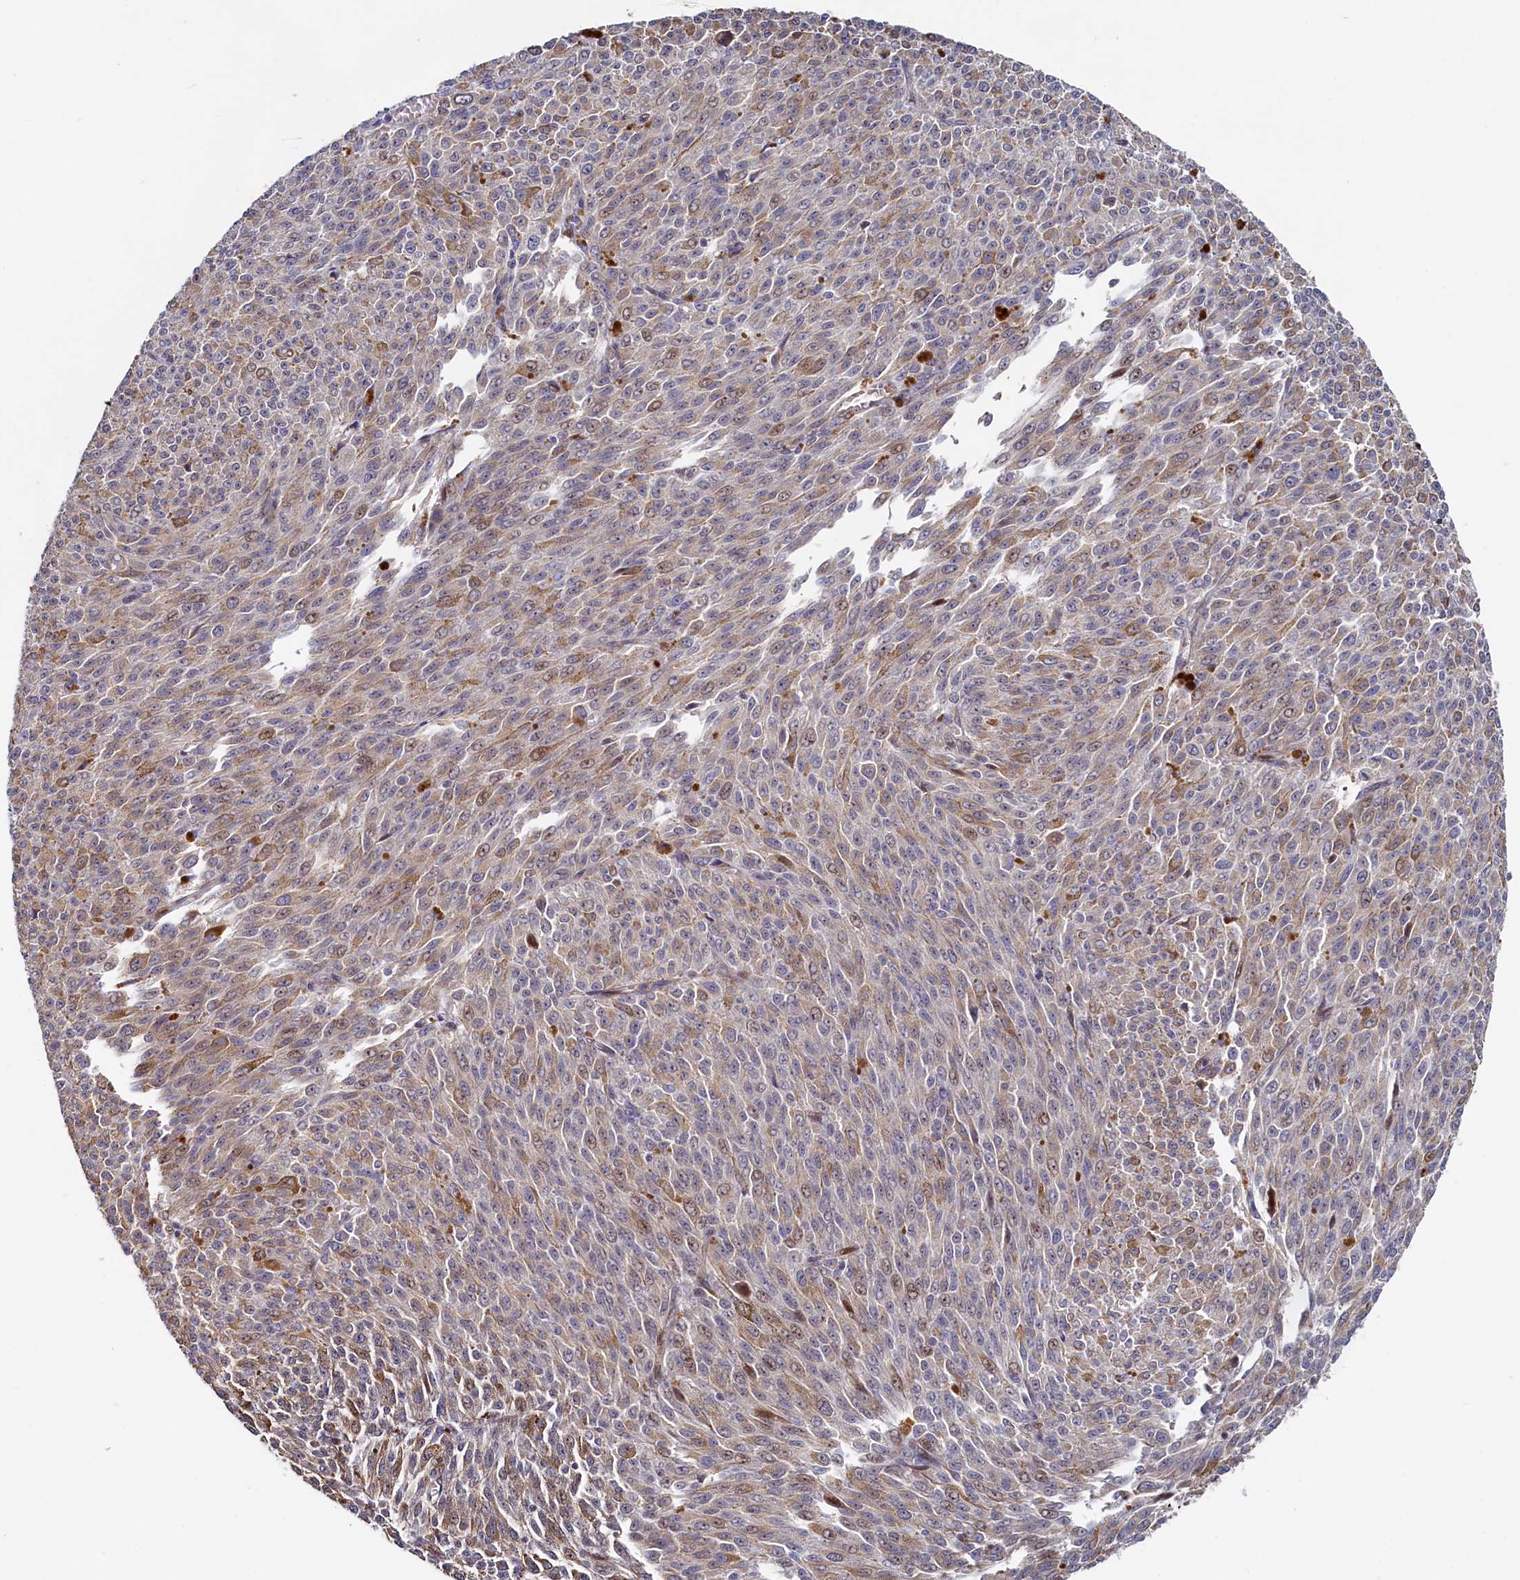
{"staining": {"intensity": "weak", "quantity": "25%-75%", "location": "cytoplasmic/membranous,nuclear"}, "tissue": "melanoma", "cell_type": "Tumor cells", "image_type": "cancer", "snomed": [{"axis": "morphology", "description": "Malignant melanoma, NOS"}, {"axis": "topography", "description": "Skin"}], "caption": "High-magnification brightfield microscopy of melanoma stained with DAB (brown) and counterstained with hematoxylin (blue). tumor cells exhibit weak cytoplasmic/membranous and nuclear staining is present in about25%-75% of cells.", "gene": "PIK3C3", "patient": {"sex": "female", "age": 52}}